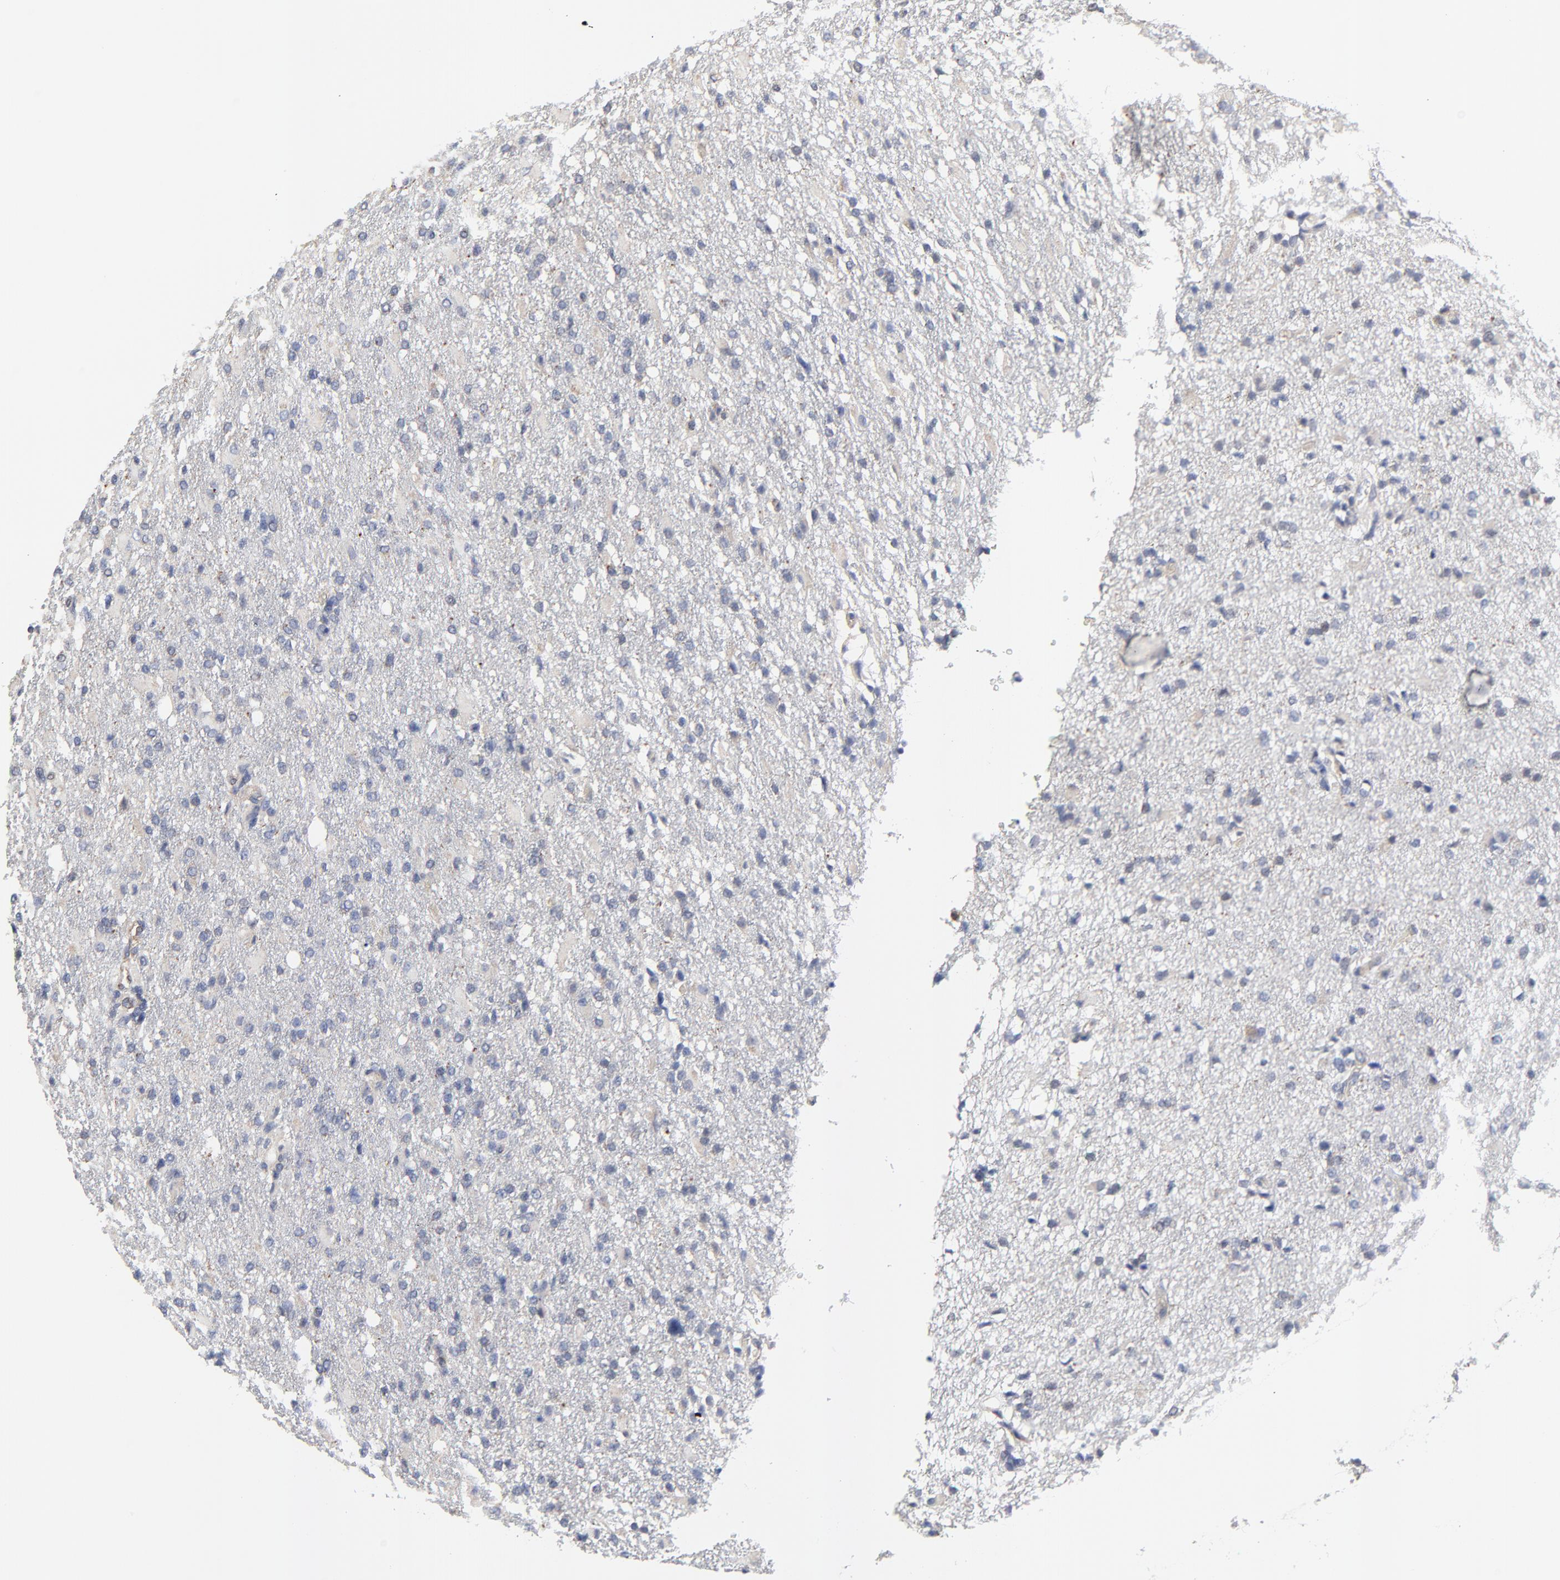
{"staining": {"intensity": "negative", "quantity": "none", "location": "none"}, "tissue": "glioma", "cell_type": "Tumor cells", "image_type": "cancer", "snomed": [{"axis": "morphology", "description": "Glioma, malignant, High grade"}, {"axis": "topography", "description": "Brain"}], "caption": "There is no significant staining in tumor cells of high-grade glioma (malignant).", "gene": "NXF3", "patient": {"sex": "male", "age": 68}}